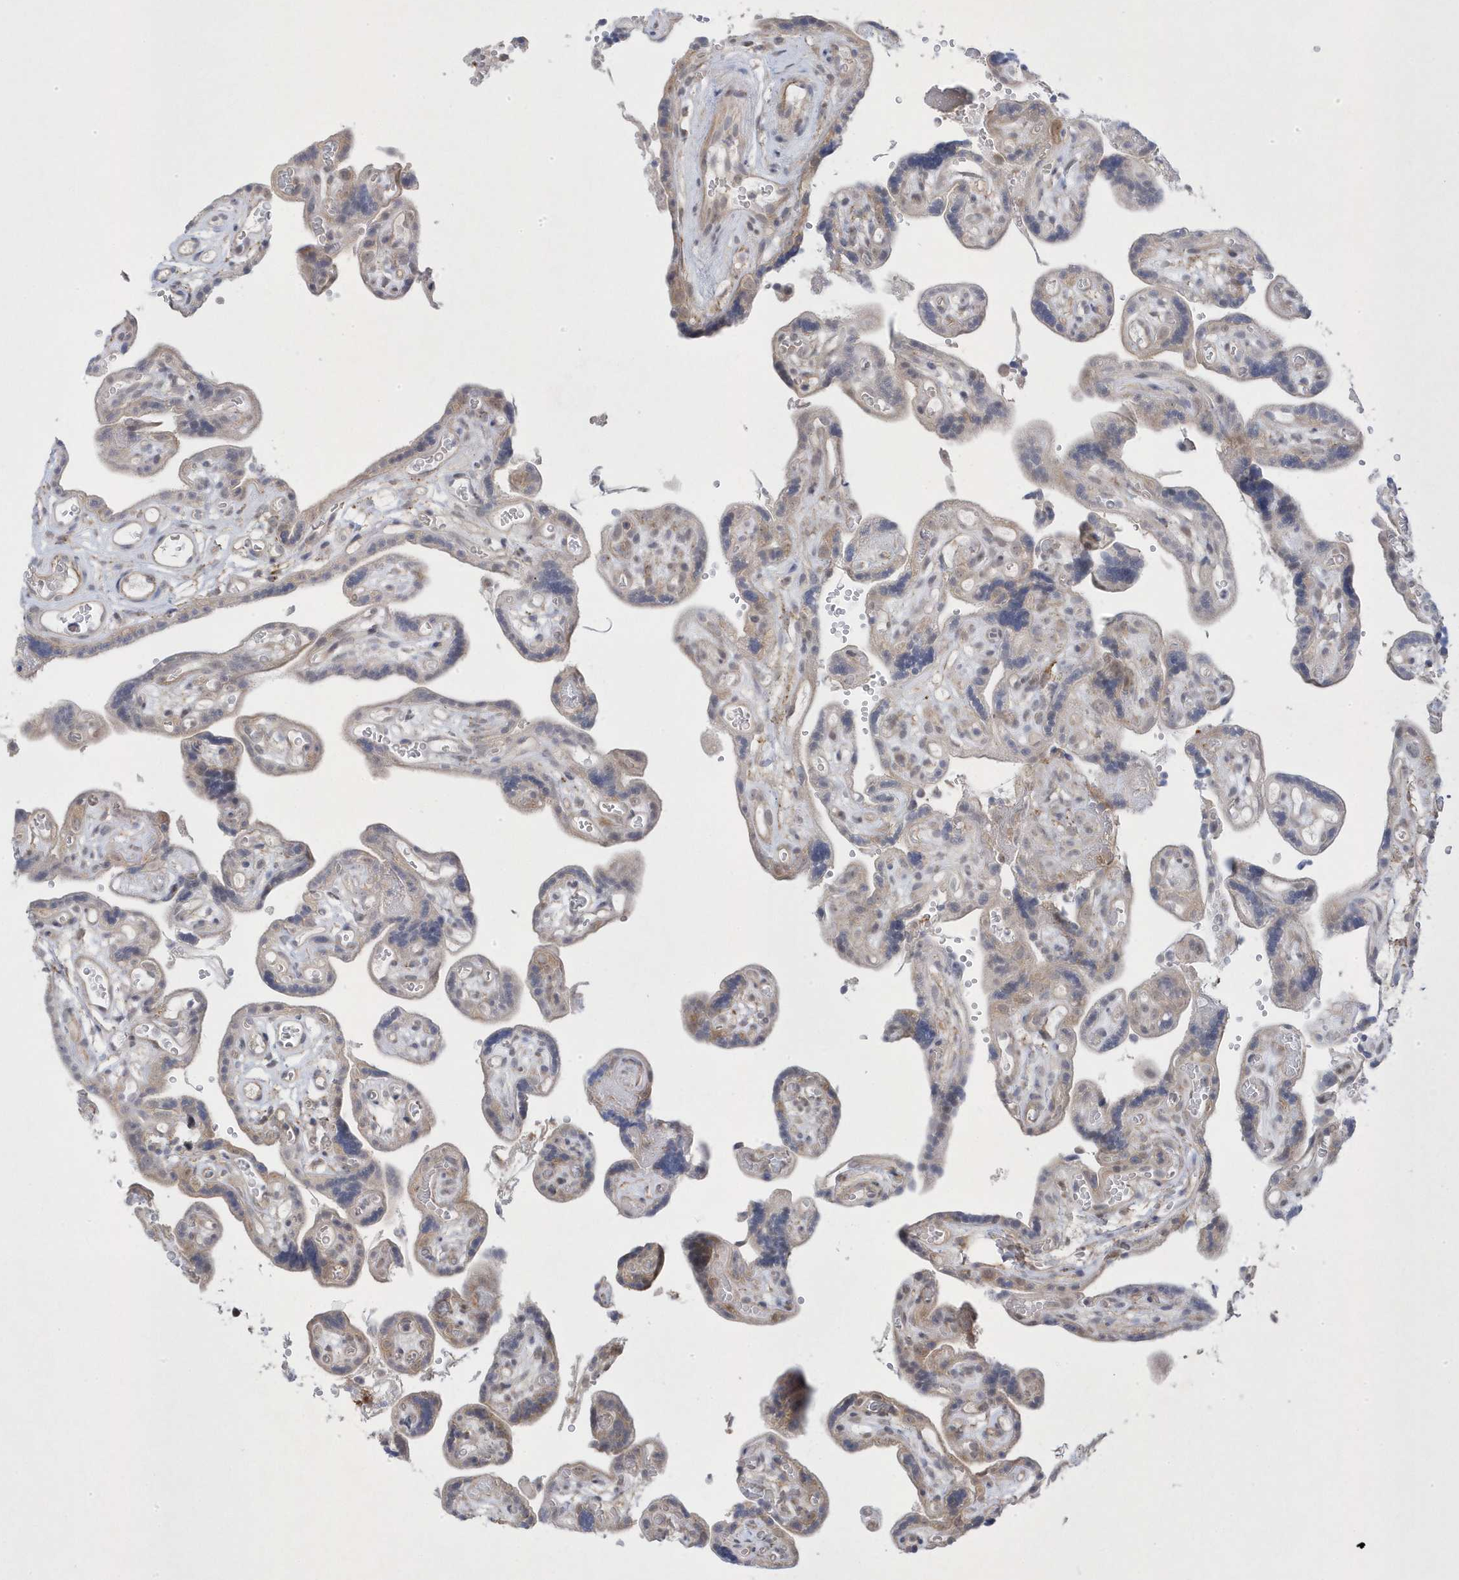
{"staining": {"intensity": "moderate", "quantity": "25%-75%", "location": "cytoplasmic/membranous"}, "tissue": "placenta", "cell_type": "Decidual cells", "image_type": "normal", "snomed": [{"axis": "morphology", "description": "Normal tissue, NOS"}, {"axis": "topography", "description": "Placenta"}], "caption": "Moderate cytoplasmic/membranous positivity is seen in about 25%-75% of decidual cells in benign placenta. (Stains: DAB (3,3'-diaminobenzidine) in brown, nuclei in blue, Microscopy: brightfield microscopy at high magnification).", "gene": "ANAPC1", "patient": {"sex": "female", "age": 30}}